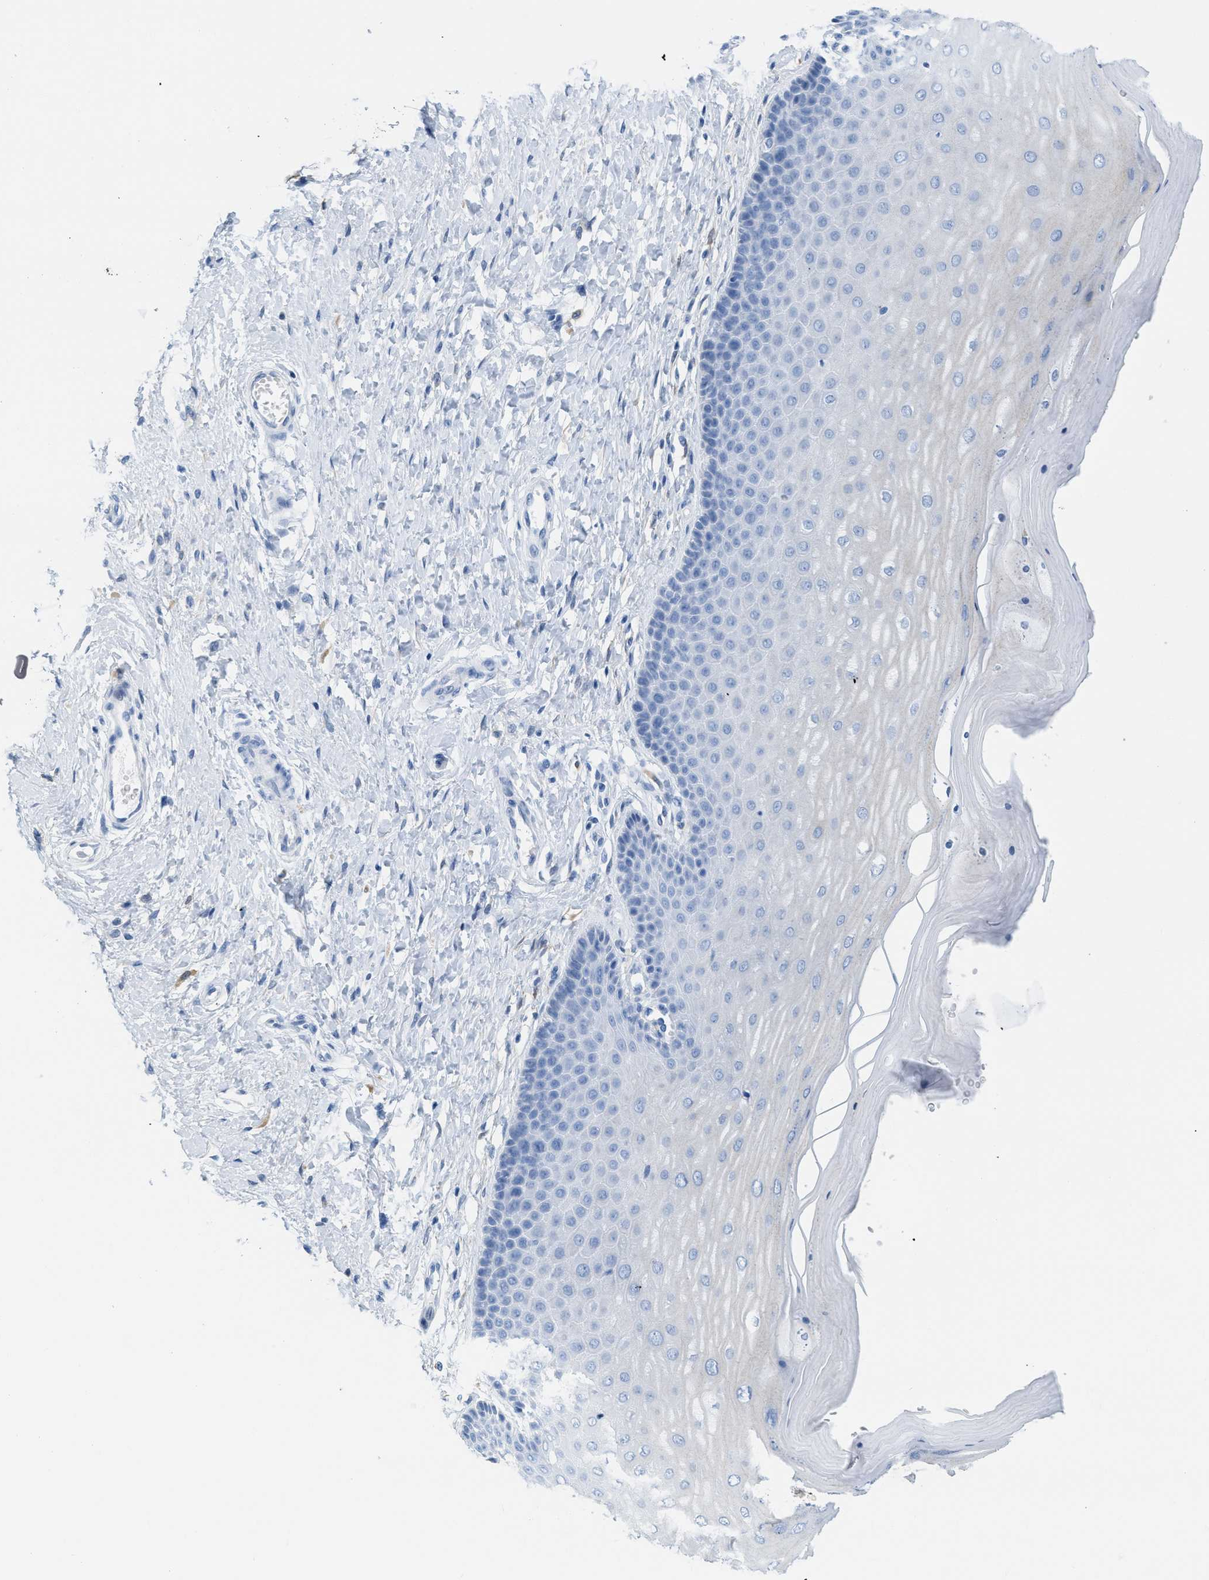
{"staining": {"intensity": "negative", "quantity": "none", "location": "none"}, "tissue": "cervix", "cell_type": "Glandular cells", "image_type": "normal", "snomed": [{"axis": "morphology", "description": "Normal tissue, NOS"}, {"axis": "topography", "description": "Cervix"}], "caption": "The micrograph reveals no significant positivity in glandular cells of cervix.", "gene": "ASGR1", "patient": {"sex": "female", "age": 55}}